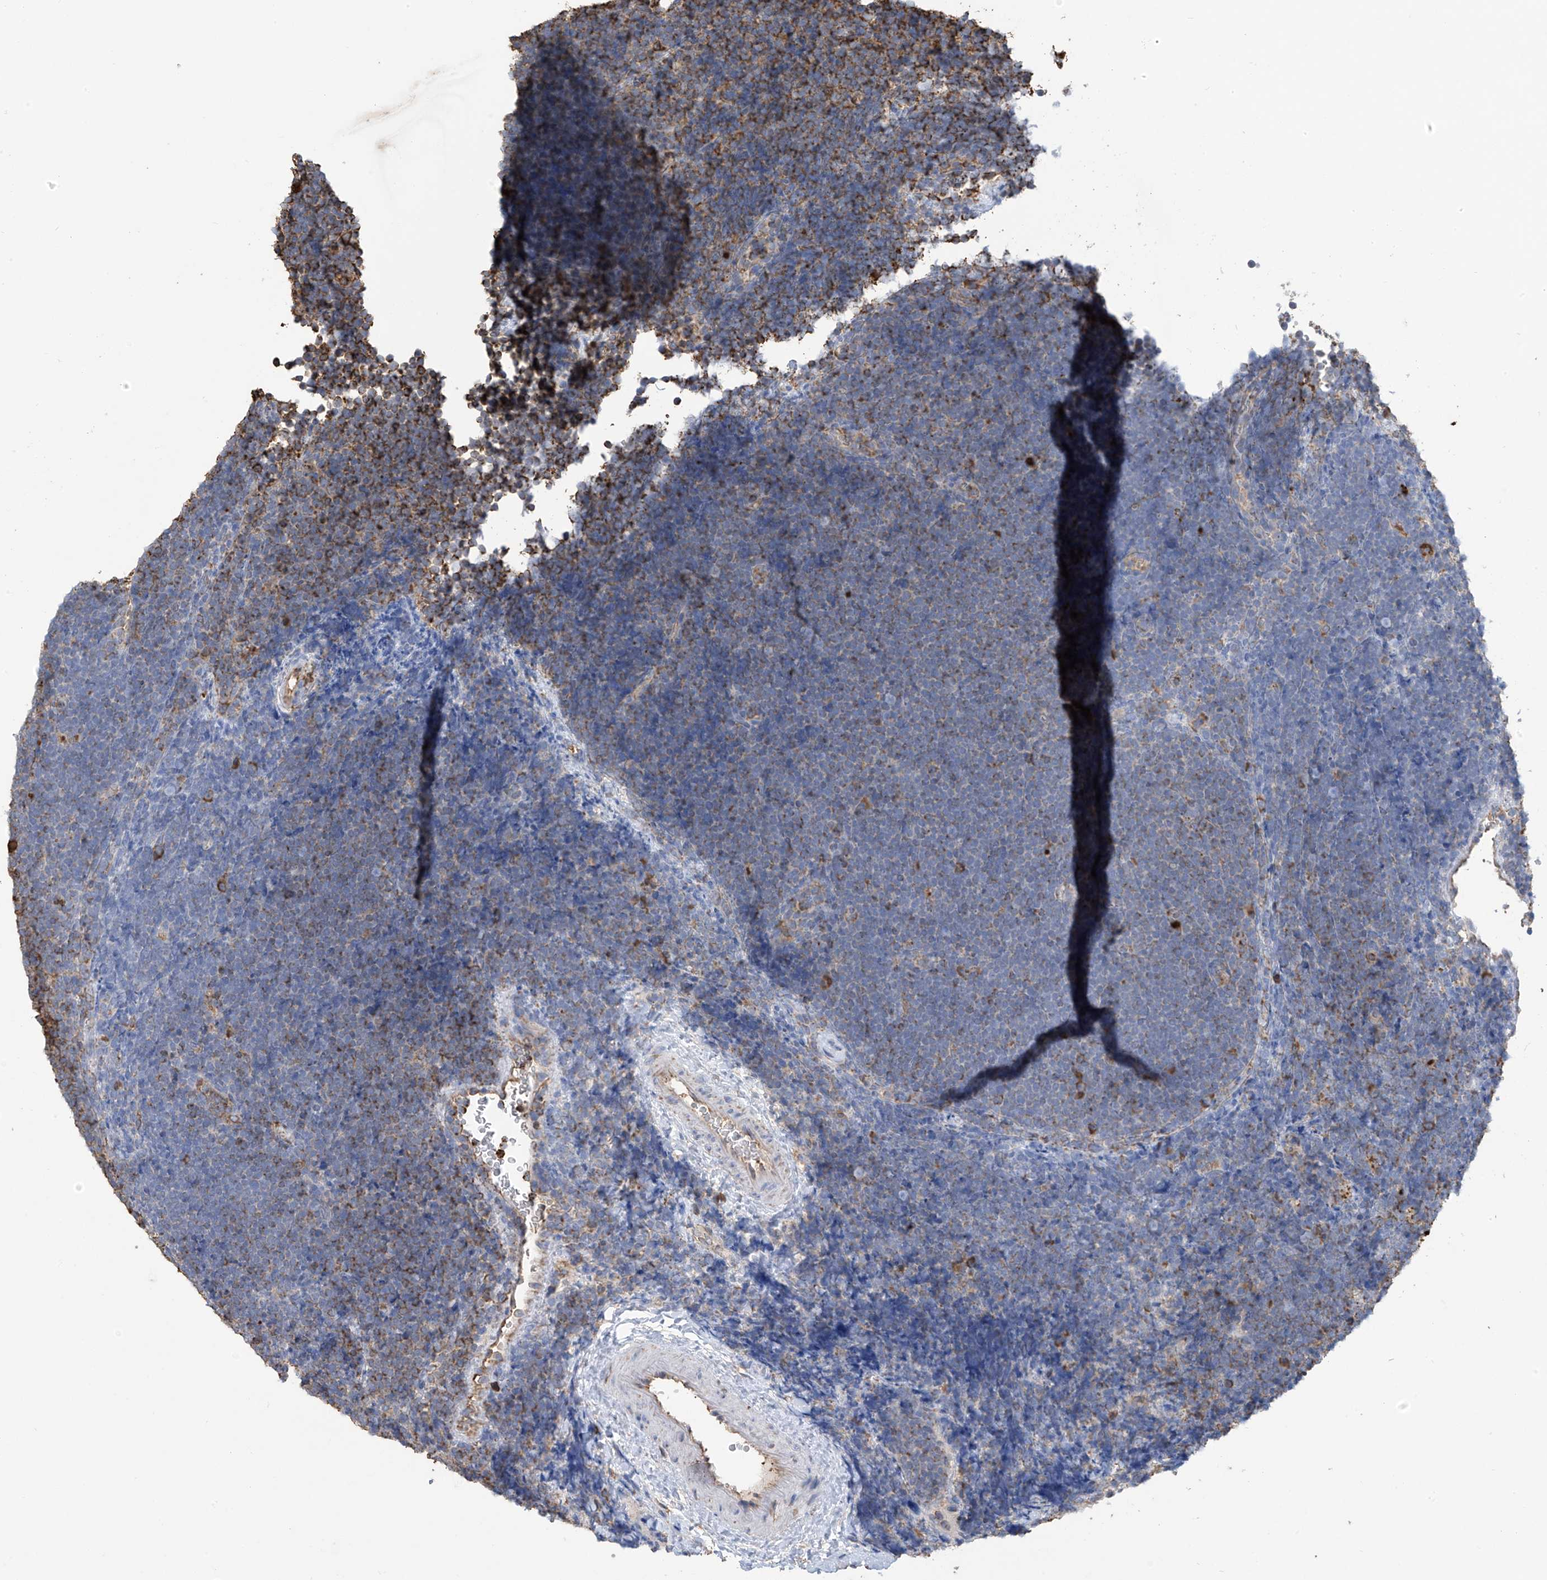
{"staining": {"intensity": "negative", "quantity": "none", "location": "none"}, "tissue": "lymphoma", "cell_type": "Tumor cells", "image_type": "cancer", "snomed": [{"axis": "morphology", "description": "Malignant lymphoma, non-Hodgkin's type, High grade"}, {"axis": "topography", "description": "Lymph node"}], "caption": "A high-resolution photomicrograph shows immunohistochemistry staining of malignant lymphoma, non-Hodgkin's type (high-grade), which demonstrates no significant positivity in tumor cells.", "gene": "OGT", "patient": {"sex": "male", "age": 13}}